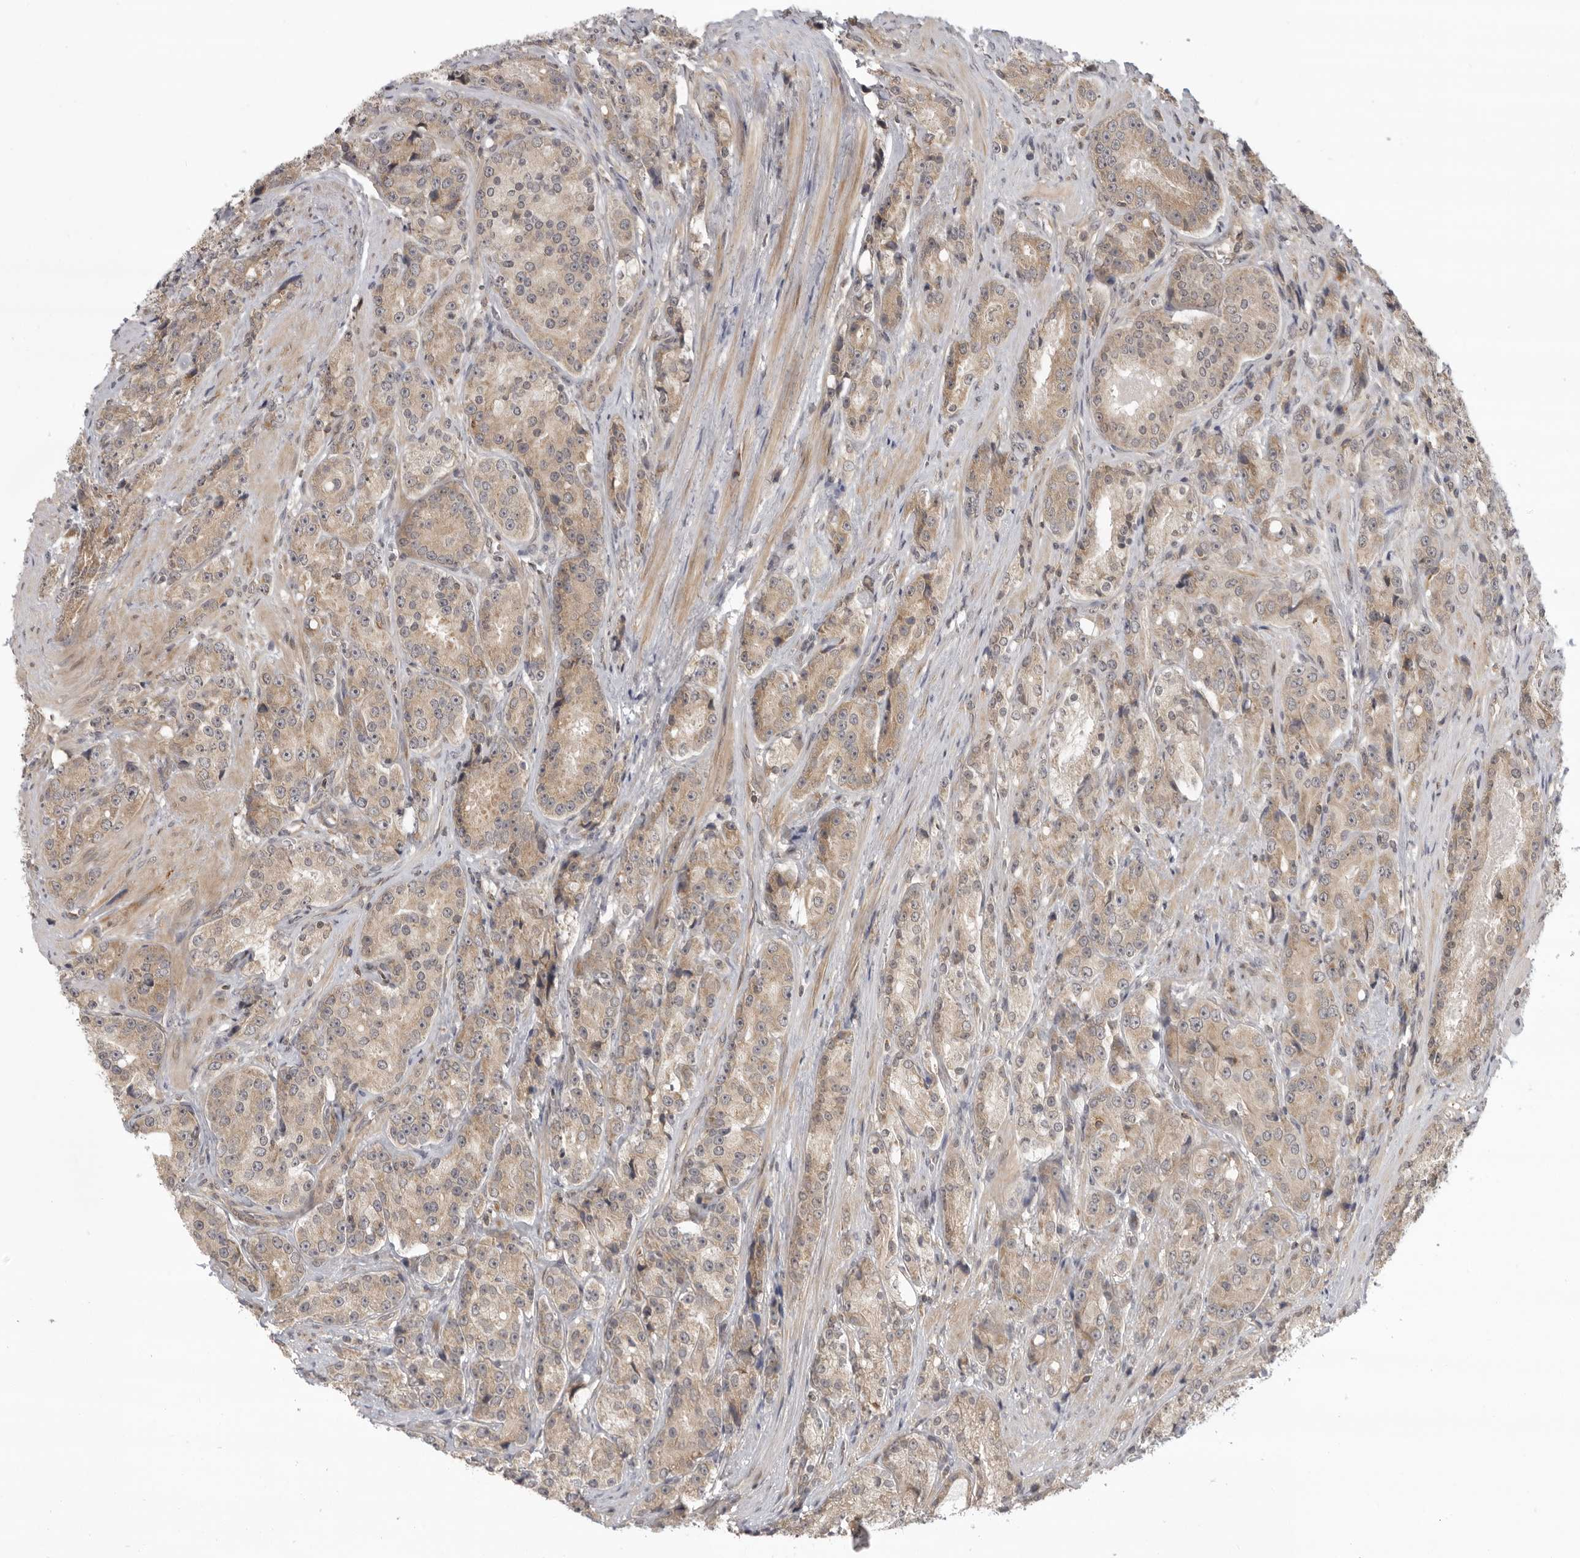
{"staining": {"intensity": "weak", "quantity": ">75%", "location": "cytoplasmic/membranous"}, "tissue": "prostate cancer", "cell_type": "Tumor cells", "image_type": "cancer", "snomed": [{"axis": "morphology", "description": "Adenocarcinoma, High grade"}, {"axis": "topography", "description": "Prostate"}], "caption": "Prostate adenocarcinoma (high-grade) stained for a protein shows weak cytoplasmic/membranous positivity in tumor cells.", "gene": "PRRC2A", "patient": {"sex": "male", "age": 60}}